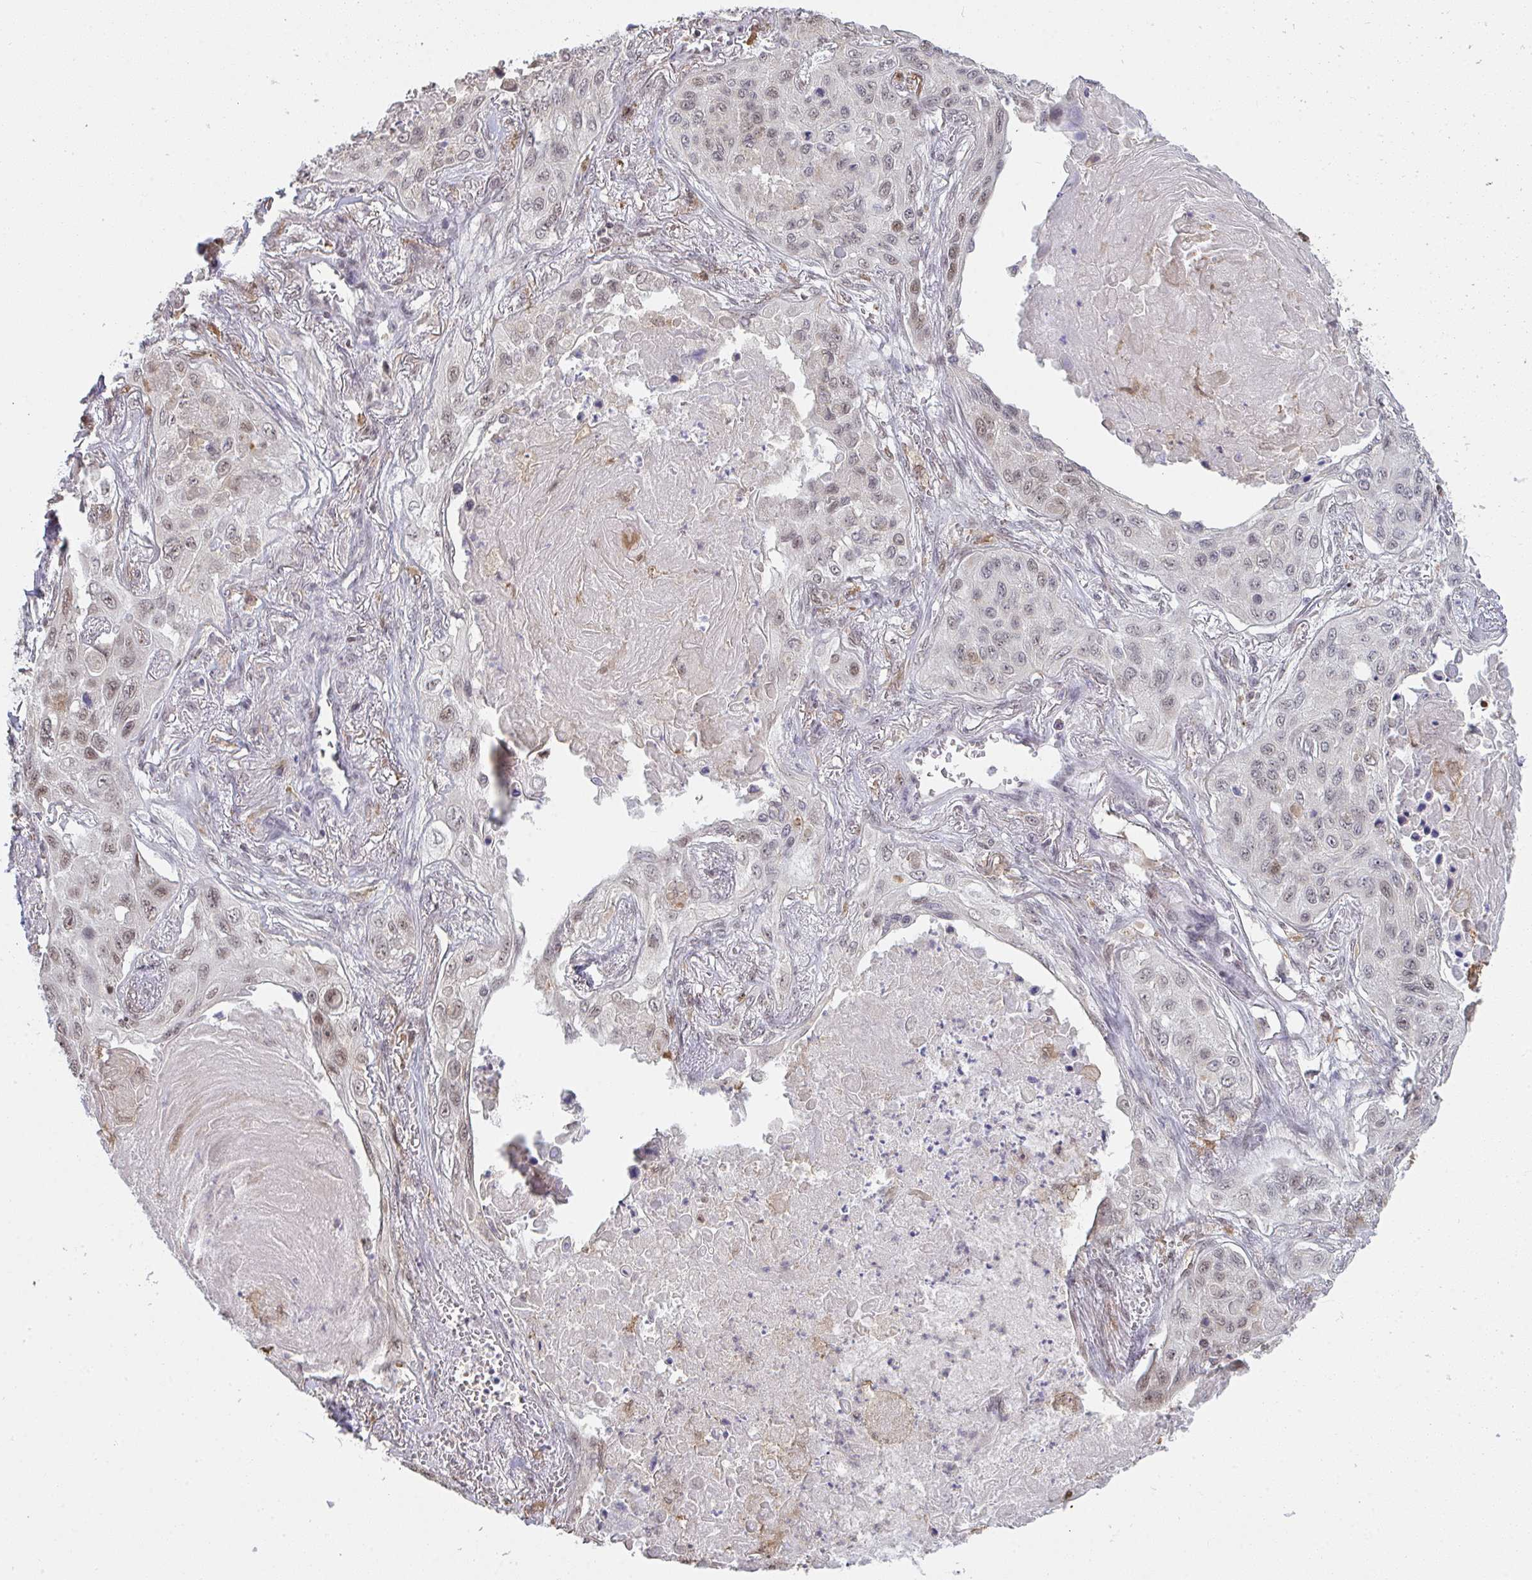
{"staining": {"intensity": "weak", "quantity": "<25%", "location": "nuclear"}, "tissue": "lung cancer", "cell_type": "Tumor cells", "image_type": "cancer", "snomed": [{"axis": "morphology", "description": "Squamous cell carcinoma, NOS"}, {"axis": "topography", "description": "Lung"}], "caption": "The histopathology image exhibits no staining of tumor cells in lung cancer (squamous cell carcinoma).", "gene": "SAP30", "patient": {"sex": "male", "age": 75}}